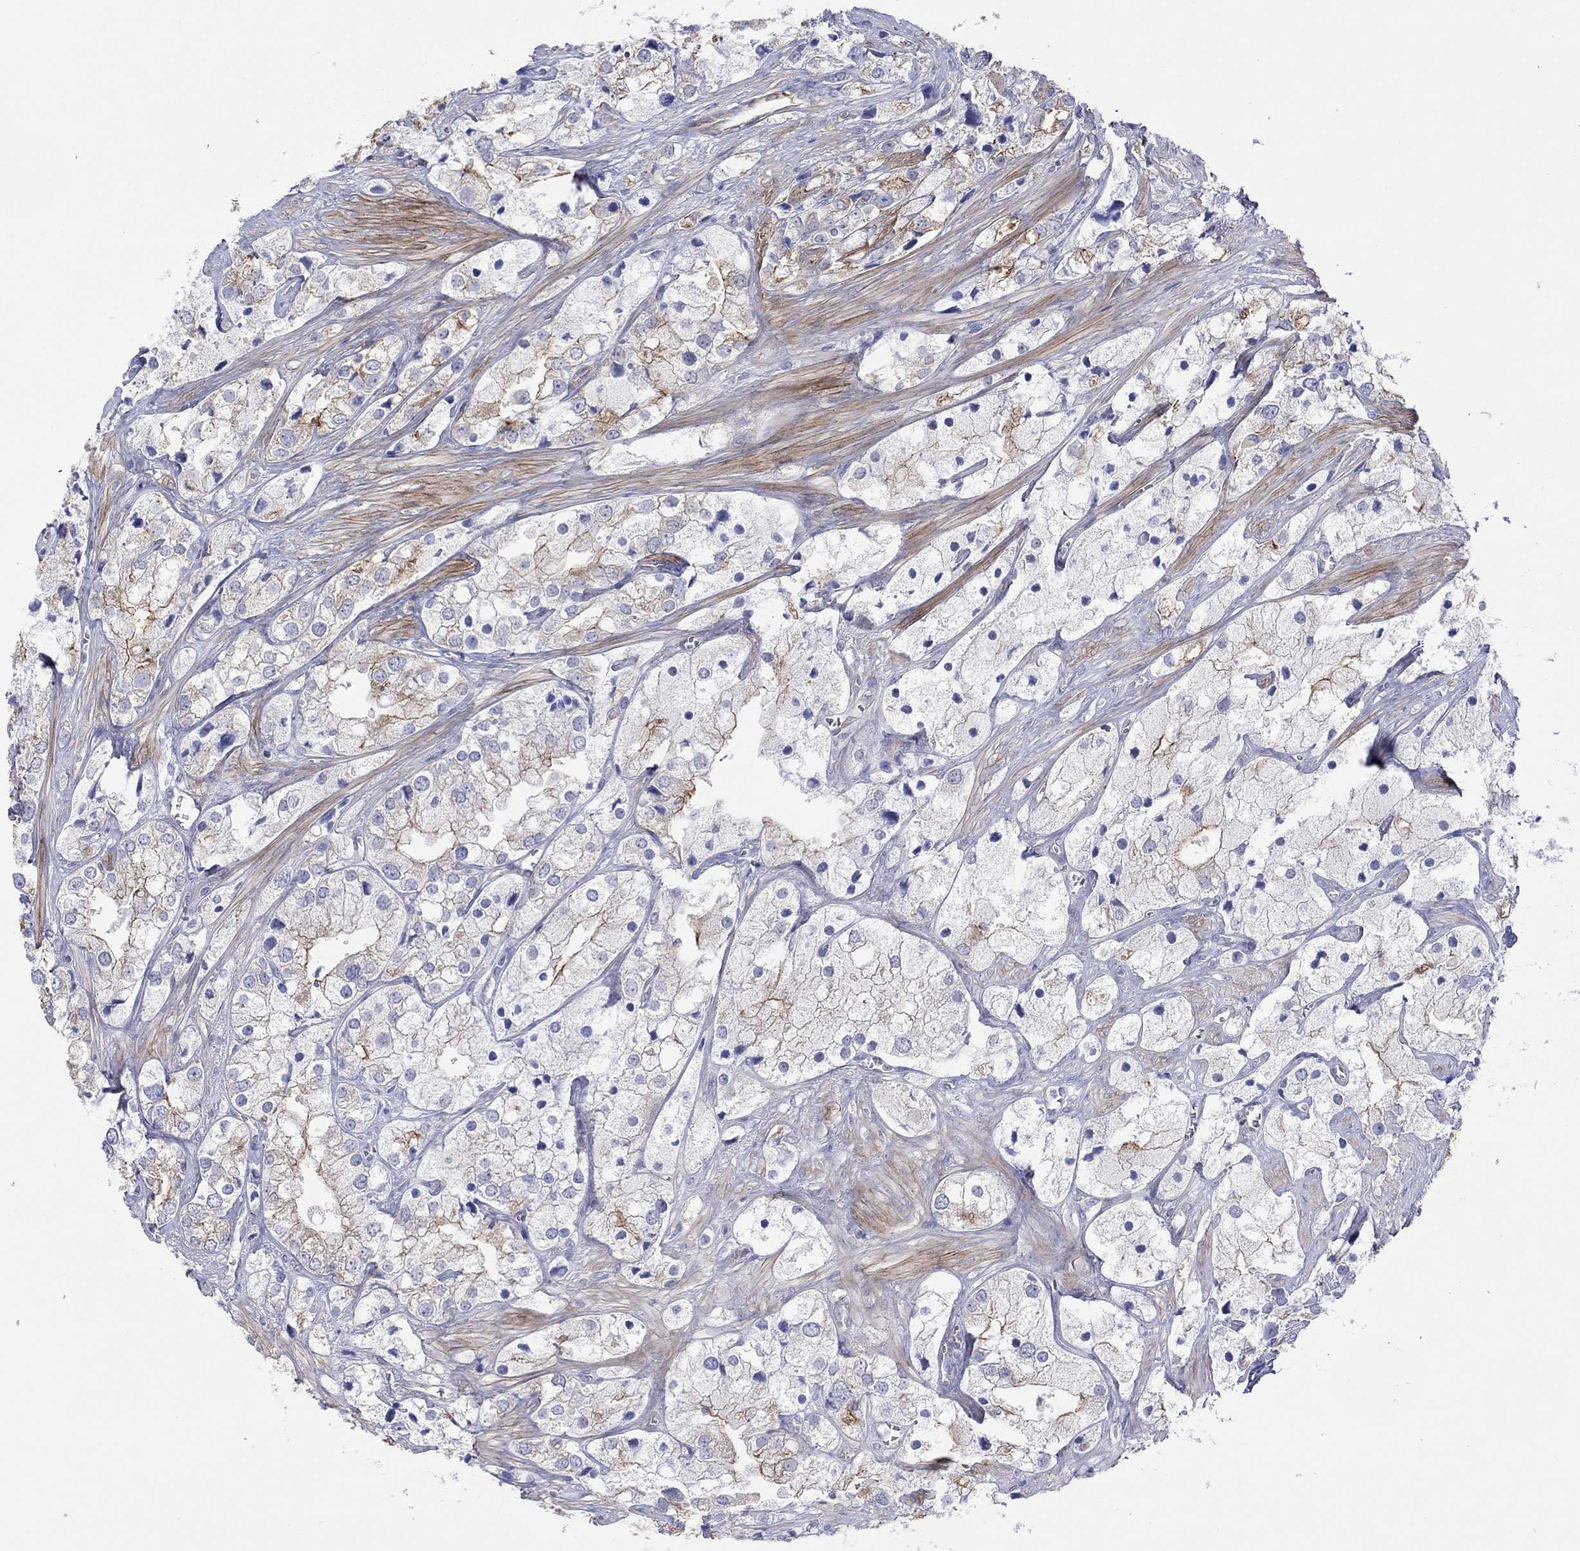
{"staining": {"intensity": "strong", "quantity": "<25%", "location": "cytoplasmic/membranous"}, "tissue": "prostate cancer", "cell_type": "Tumor cells", "image_type": "cancer", "snomed": [{"axis": "morphology", "description": "Adenocarcinoma, NOS"}, {"axis": "topography", "description": "Prostate and seminal vesicle, NOS"}, {"axis": "topography", "description": "Prostate"}], "caption": "Protein staining demonstrates strong cytoplasmic/membranous positivity in approximately <25% of tumor cells in prostate cancer.", "gene": "TPRN", "patient": {"sex": "male", "age": 79}}